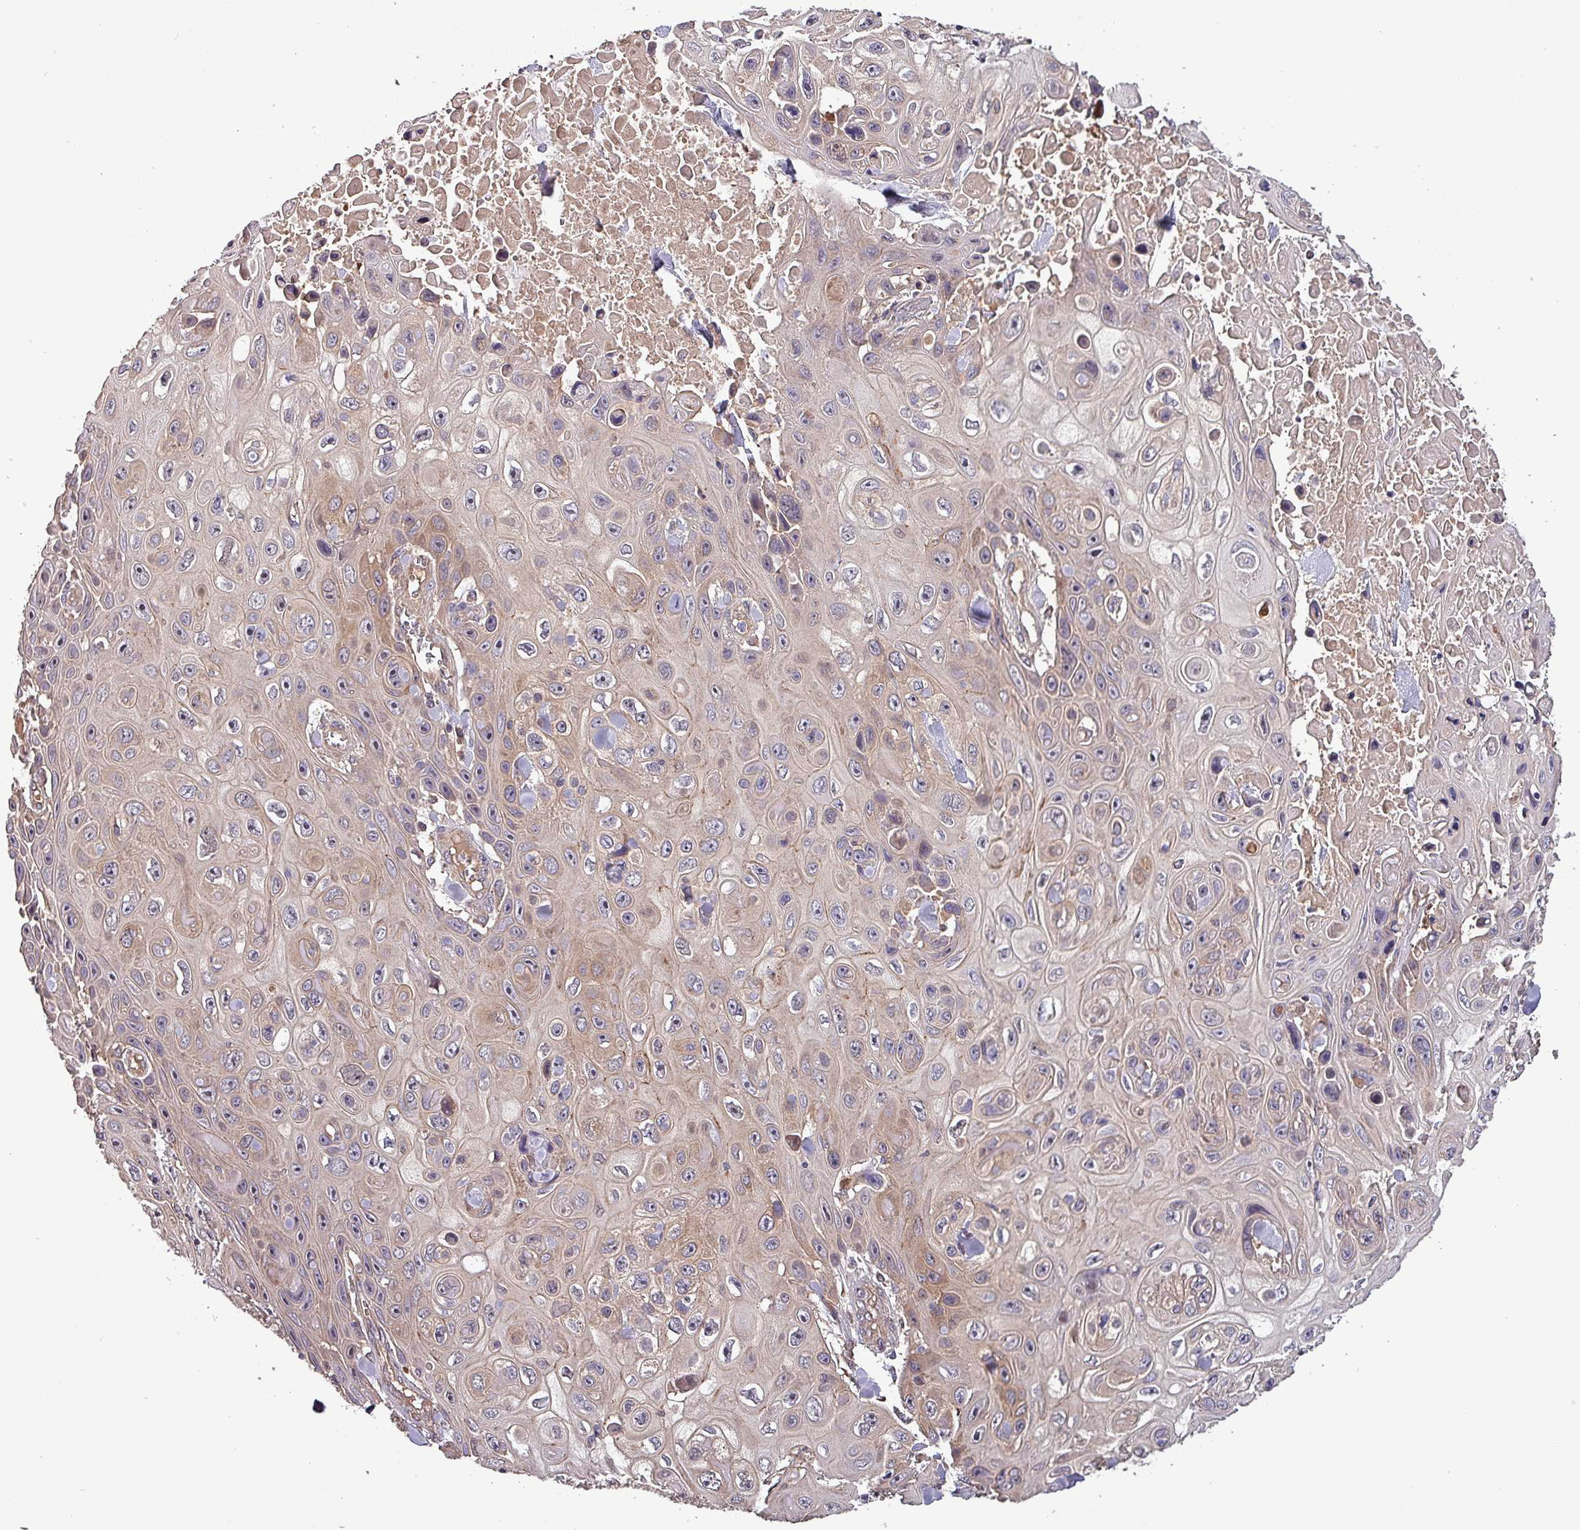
{"staining": {"intensity": "weak", "quantity": "25%-75%", "location": "cytoplasmic/membranous"}, "tissue": "skin cancer", "cell_type": "Tumor cells", "image_type": "cancer", "snomed": [{"axis": "morphology", "description": "Squamous cell carcinoma, NOS"}, {"axis": "topography", "description": "Skin"}], "caption": "Tumor cells reveal low levels of weak cytoplasmic/membranous staining in about 25%-75% of cells in skin squamous cell carcinoma.", "gene": "PAFAH1B2", "patient": {"sex": "male", "age": 82}}